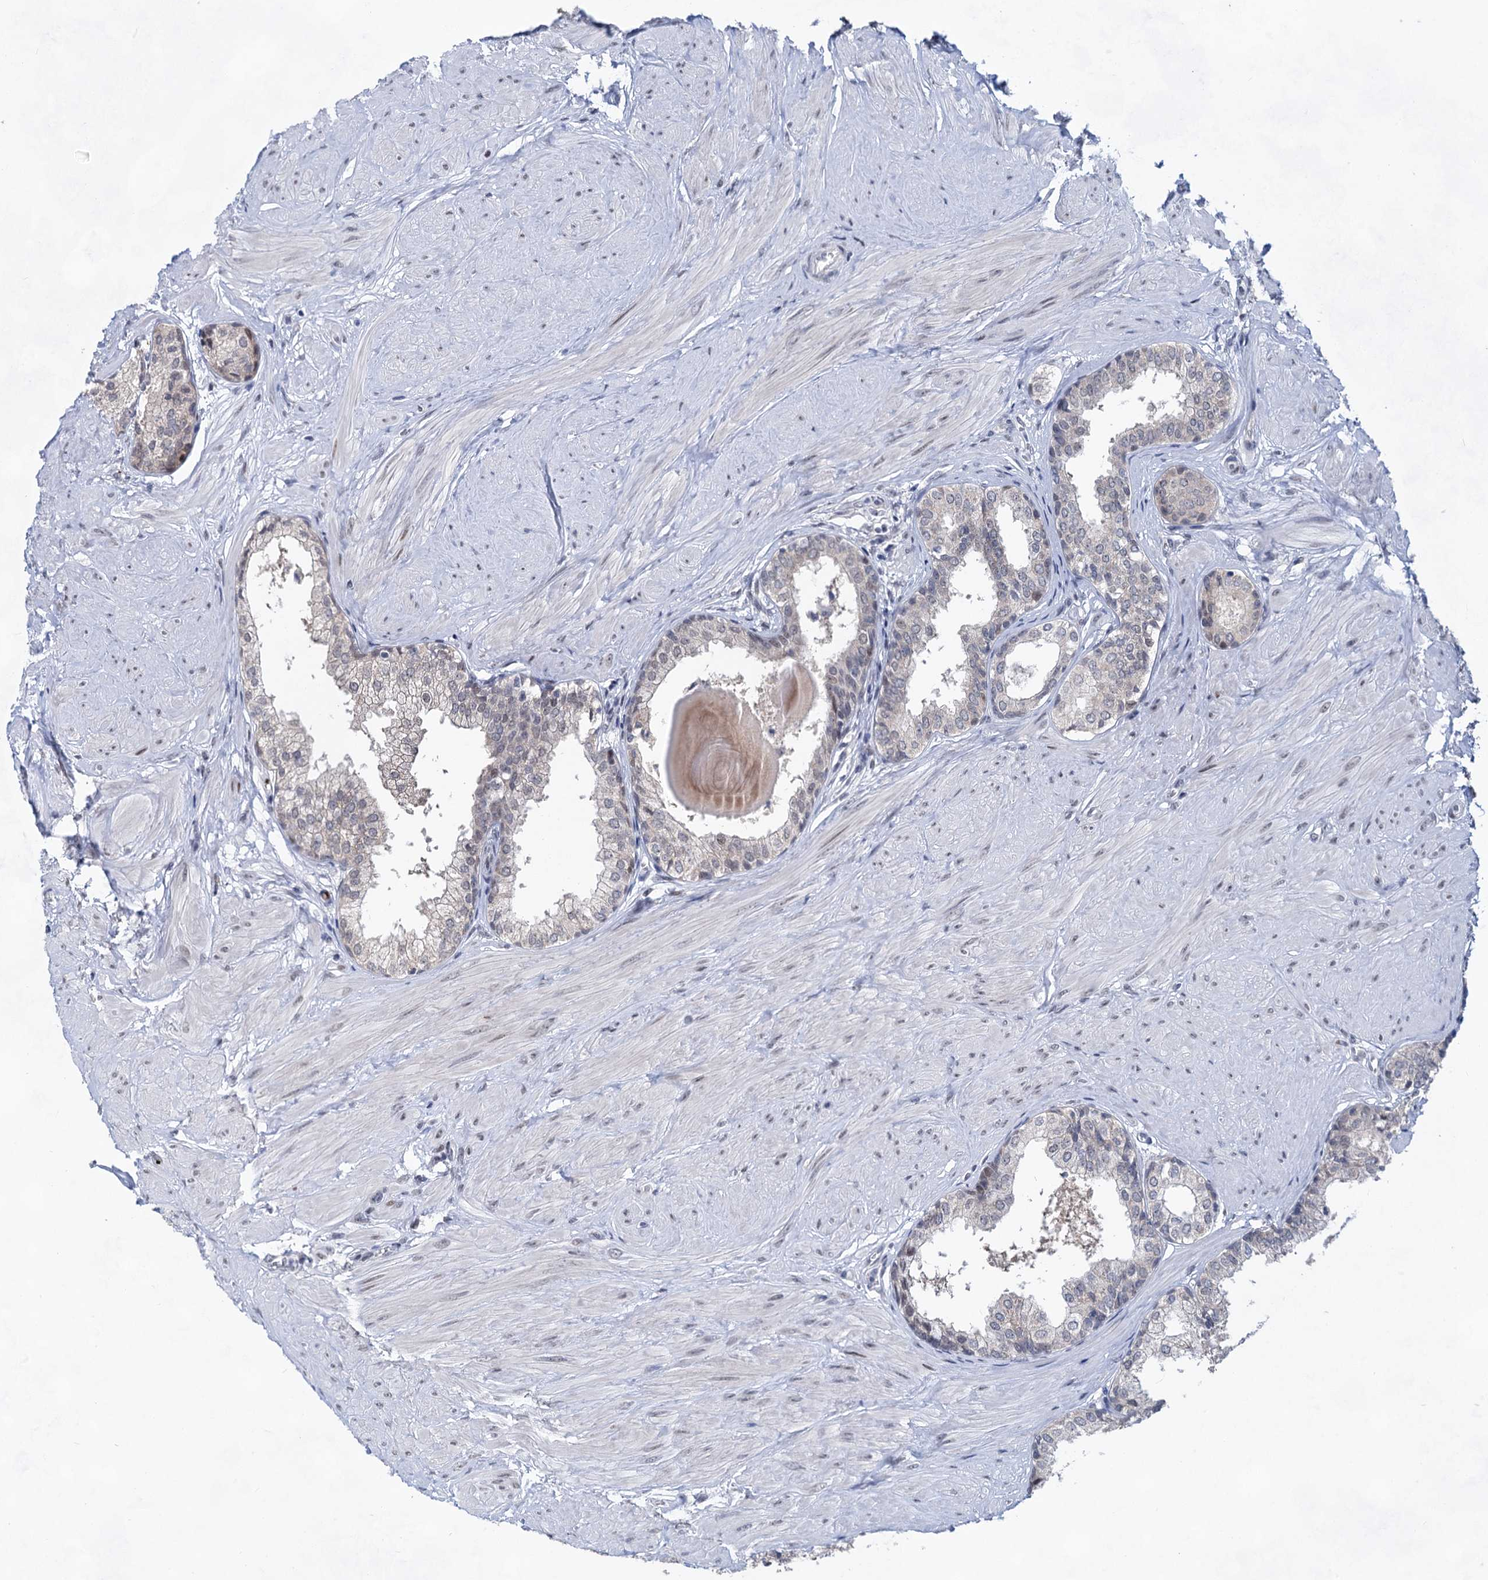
{"staining": {"intensity": "moderate", "quantity": "25%-75%", "location": "nuclear"}, "tissue": "prostate", "cell_type": "Glandular cells", "image_type": "normal", "snomed": [{"axis": "morphology", "description": "Normal tissue, NOS"}, {"axis": "topography", "description": "Prostate"}], "caption": "Prostate stained with a brown dye reveals moderate nuclear positive positivity in about 25%-75% of glandular cells.", "gene": "MON2", "patient": {"sex": "male", "age": 48}}